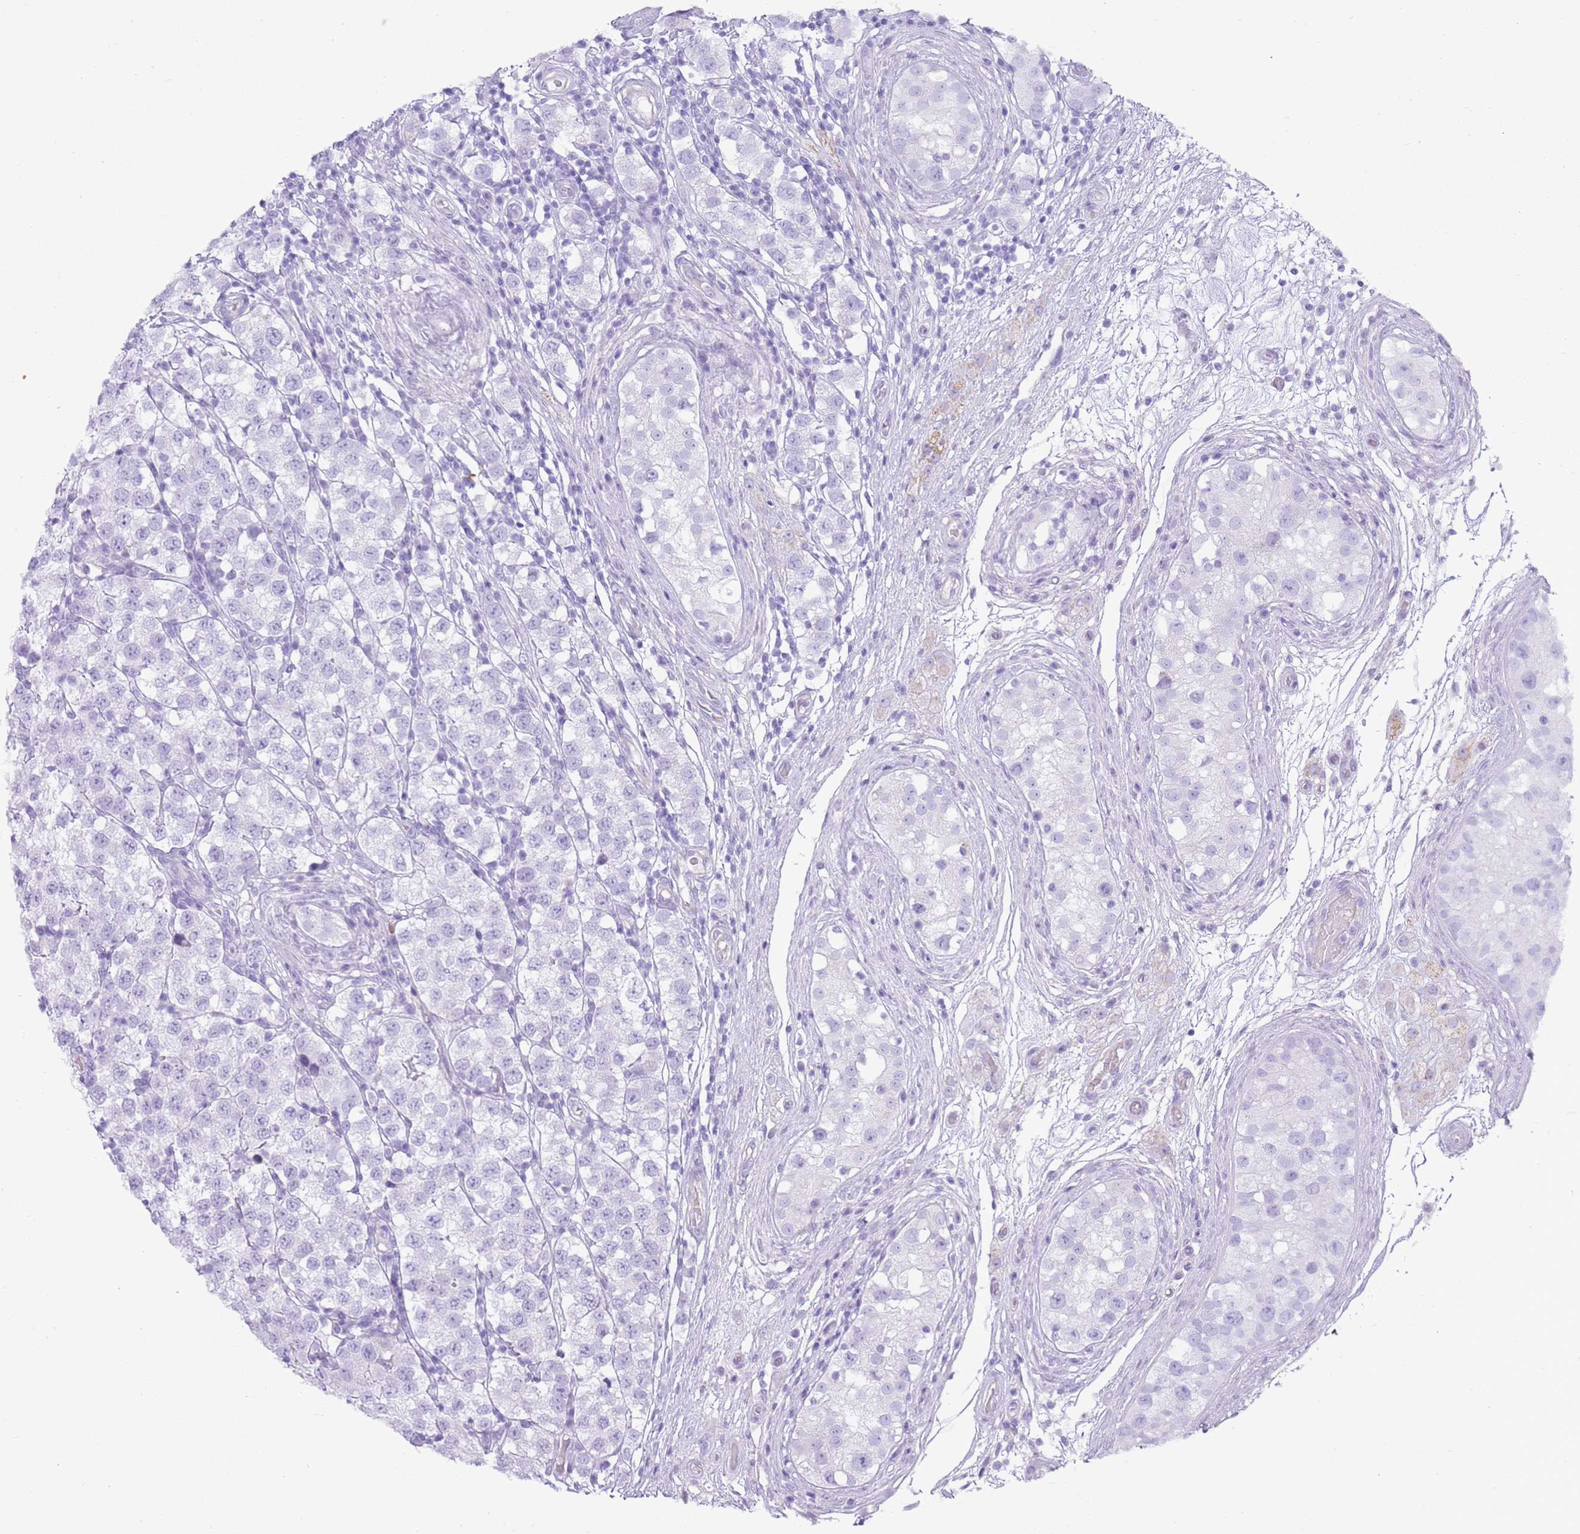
{"staining": {"intensity": "negative", "quantity": "none", "location": "none"}, "tissue": "testis cancer", "cell_type": "Tumor cells", "image_type": "cancer", "snomed": [{"axis": "morphology", "description": "Seminoma, NOS"}, {"axis": "topography", "description": "Testis"}], "caption": "This photomicrograph is of seminoma (testis) stained with immunohistochemistry to label a protein in brown with the nuclei are counter-stained blue. There is no staining in tumor cells.", "gene": "CD177", "patient": {"sex": "male", "age": 34}}